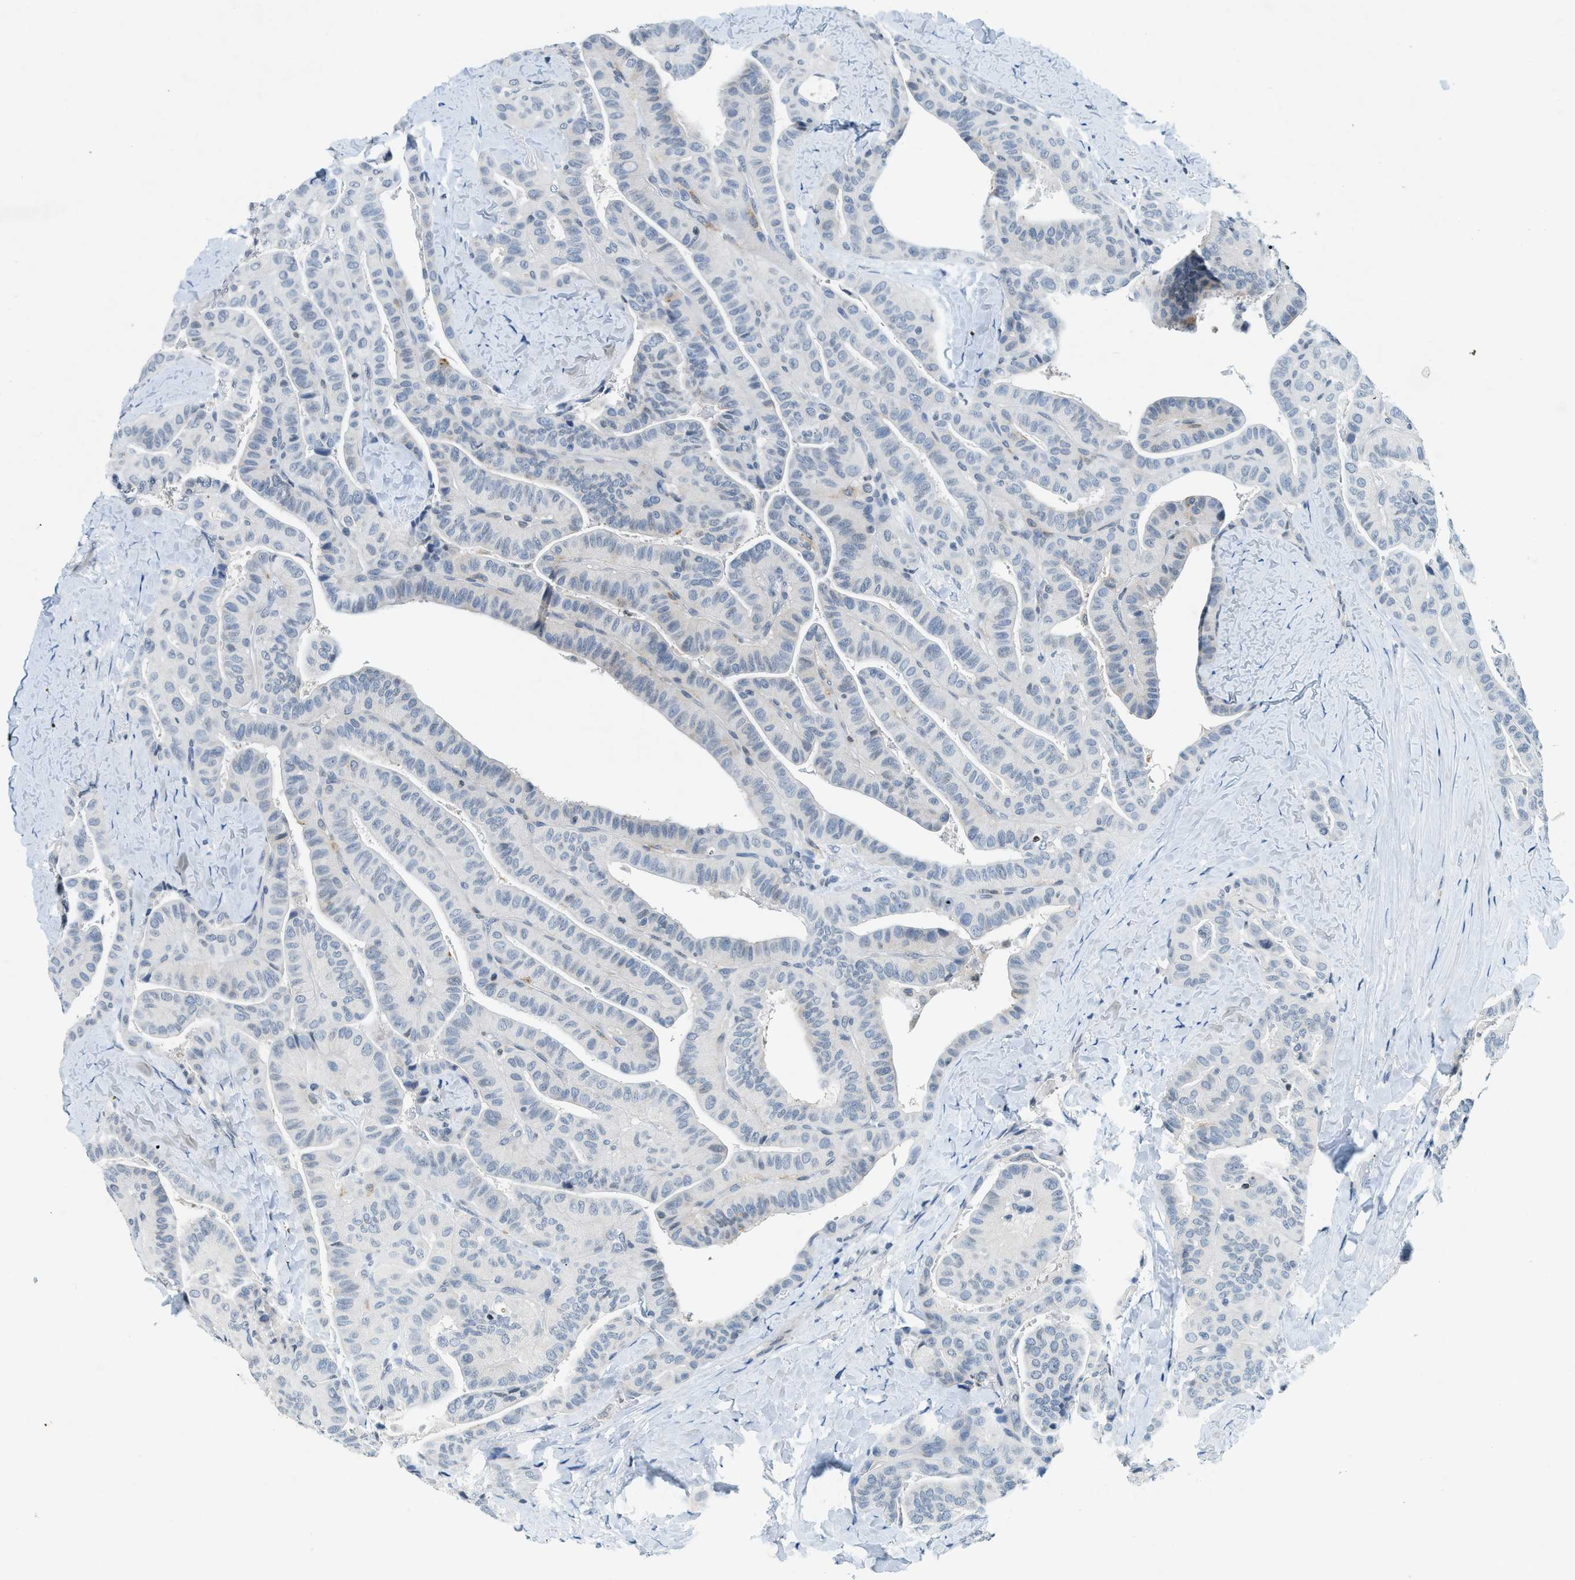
{"staining": {"intensity": "negative", "quantity": "none", "location": "none"}, "tissue": "thyroid cancer", "cell_type": "Tumor cells", "image_type": "cancer", "snomed": [{"axis": "morphology", "description": "Papillary adenocarcinoma, NOS"}, {"axis": "topography", "description": "Thyroid gland"}], "caption": "DAB immunohistochemical staining of thyroid papillary adenocarcinoma displays no significant positivity in tumor cells.", "gene": "UVRAG", "patient": {"sex": "male", "age": 77}}